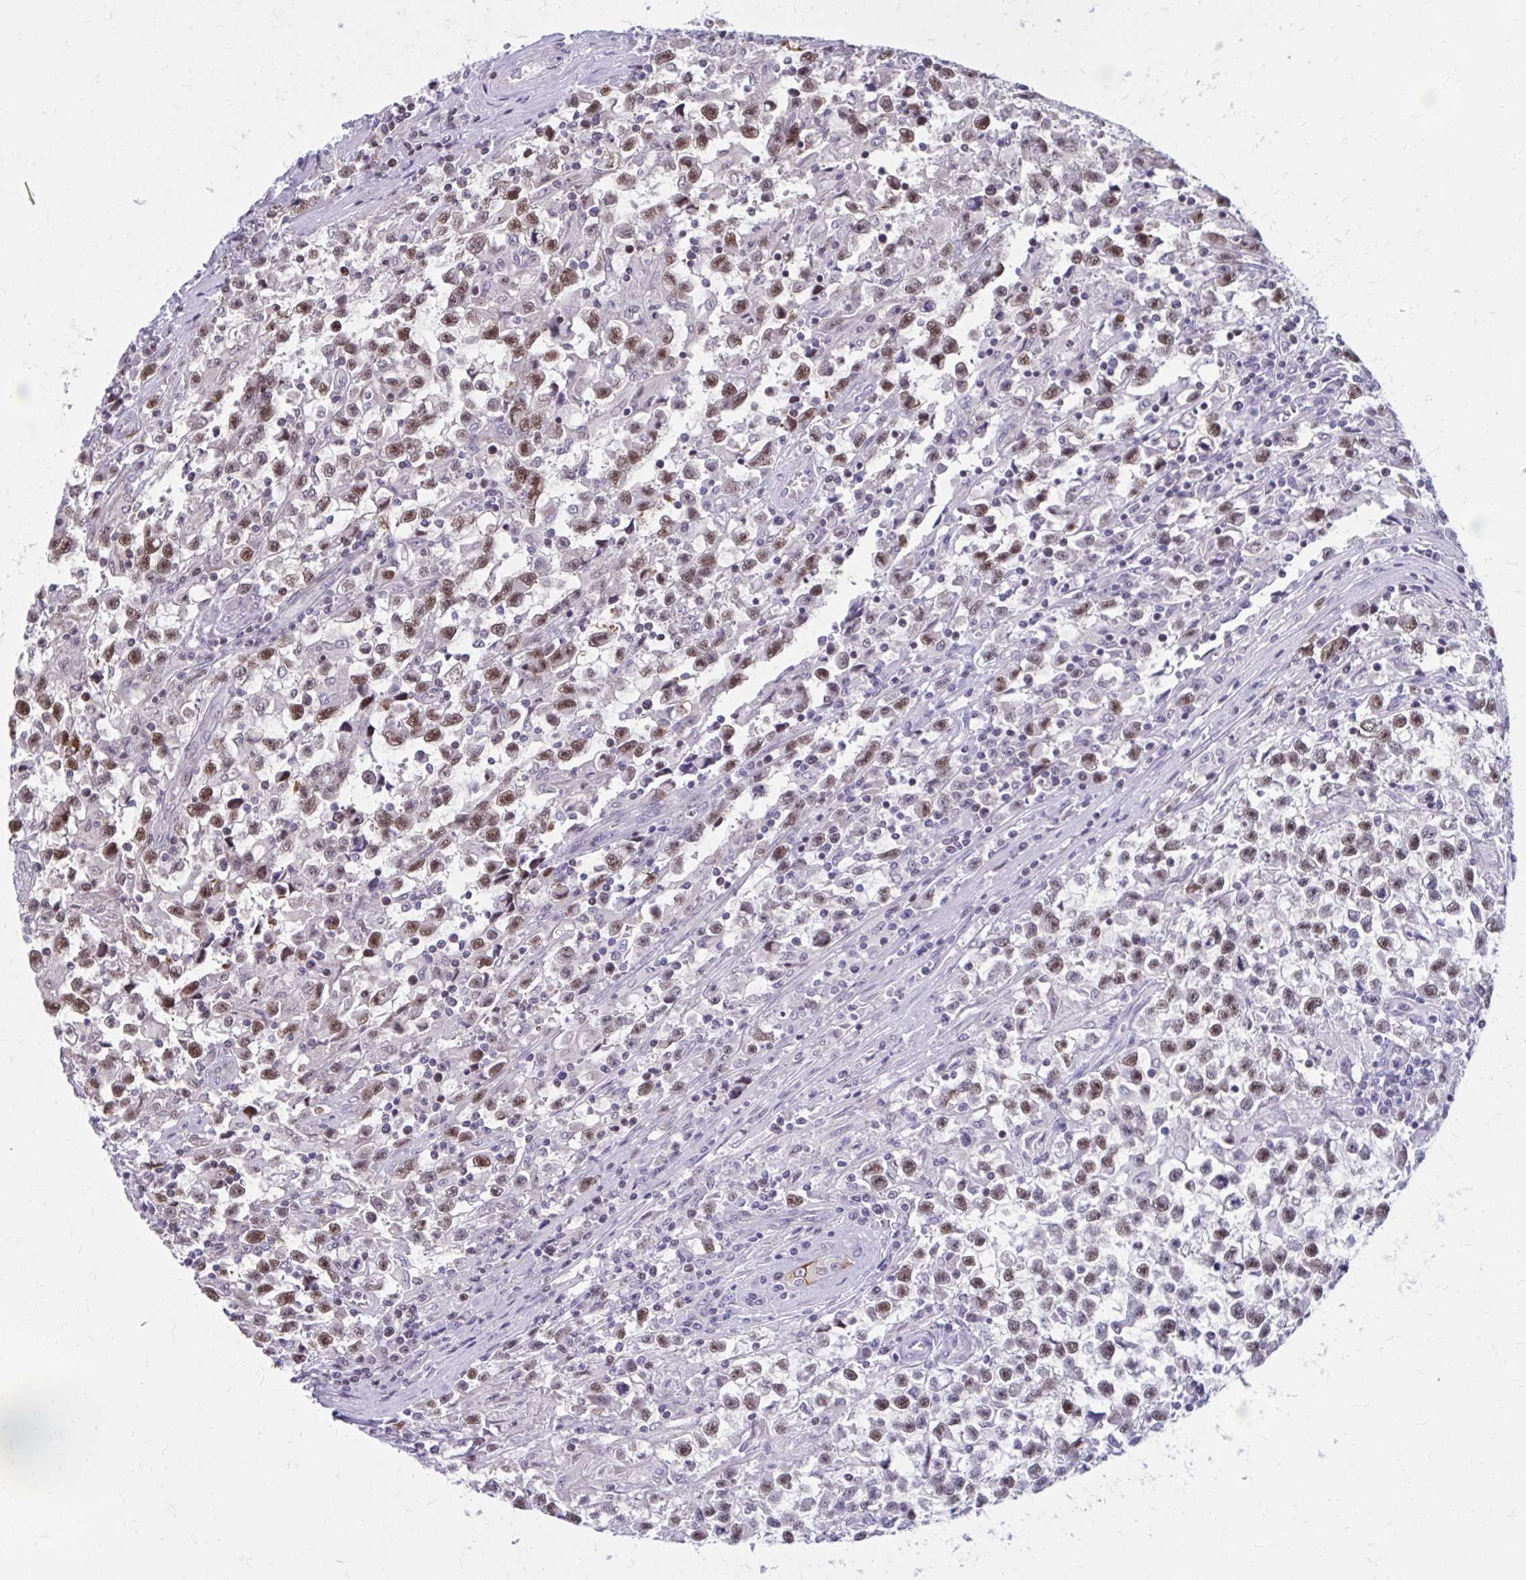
{"staining": {"intensity": "moderate", "quantity": ">75%", "location": "nuclear"}, "tissue": "testis cancer", "cell_type": "Tumor cells", "image_type": "cancer", "snomed": [{"axis": "morphology", "description": "Seminoma, NOS"}, {"axis": "topography", "description": "Testis"}], "caption": "Immunohistochemistry (IHC) of human testis cancer (seminoma) shows medium levels of moderate nuclear expression in about >75% of tumor cells. The staining was performed using DAB, with brown indicating positive protein expression. Nuclei are stained blue with hematoxylin.", "gene": "ANKRD30B", "patient": {"sex": "male", "age": 31}}